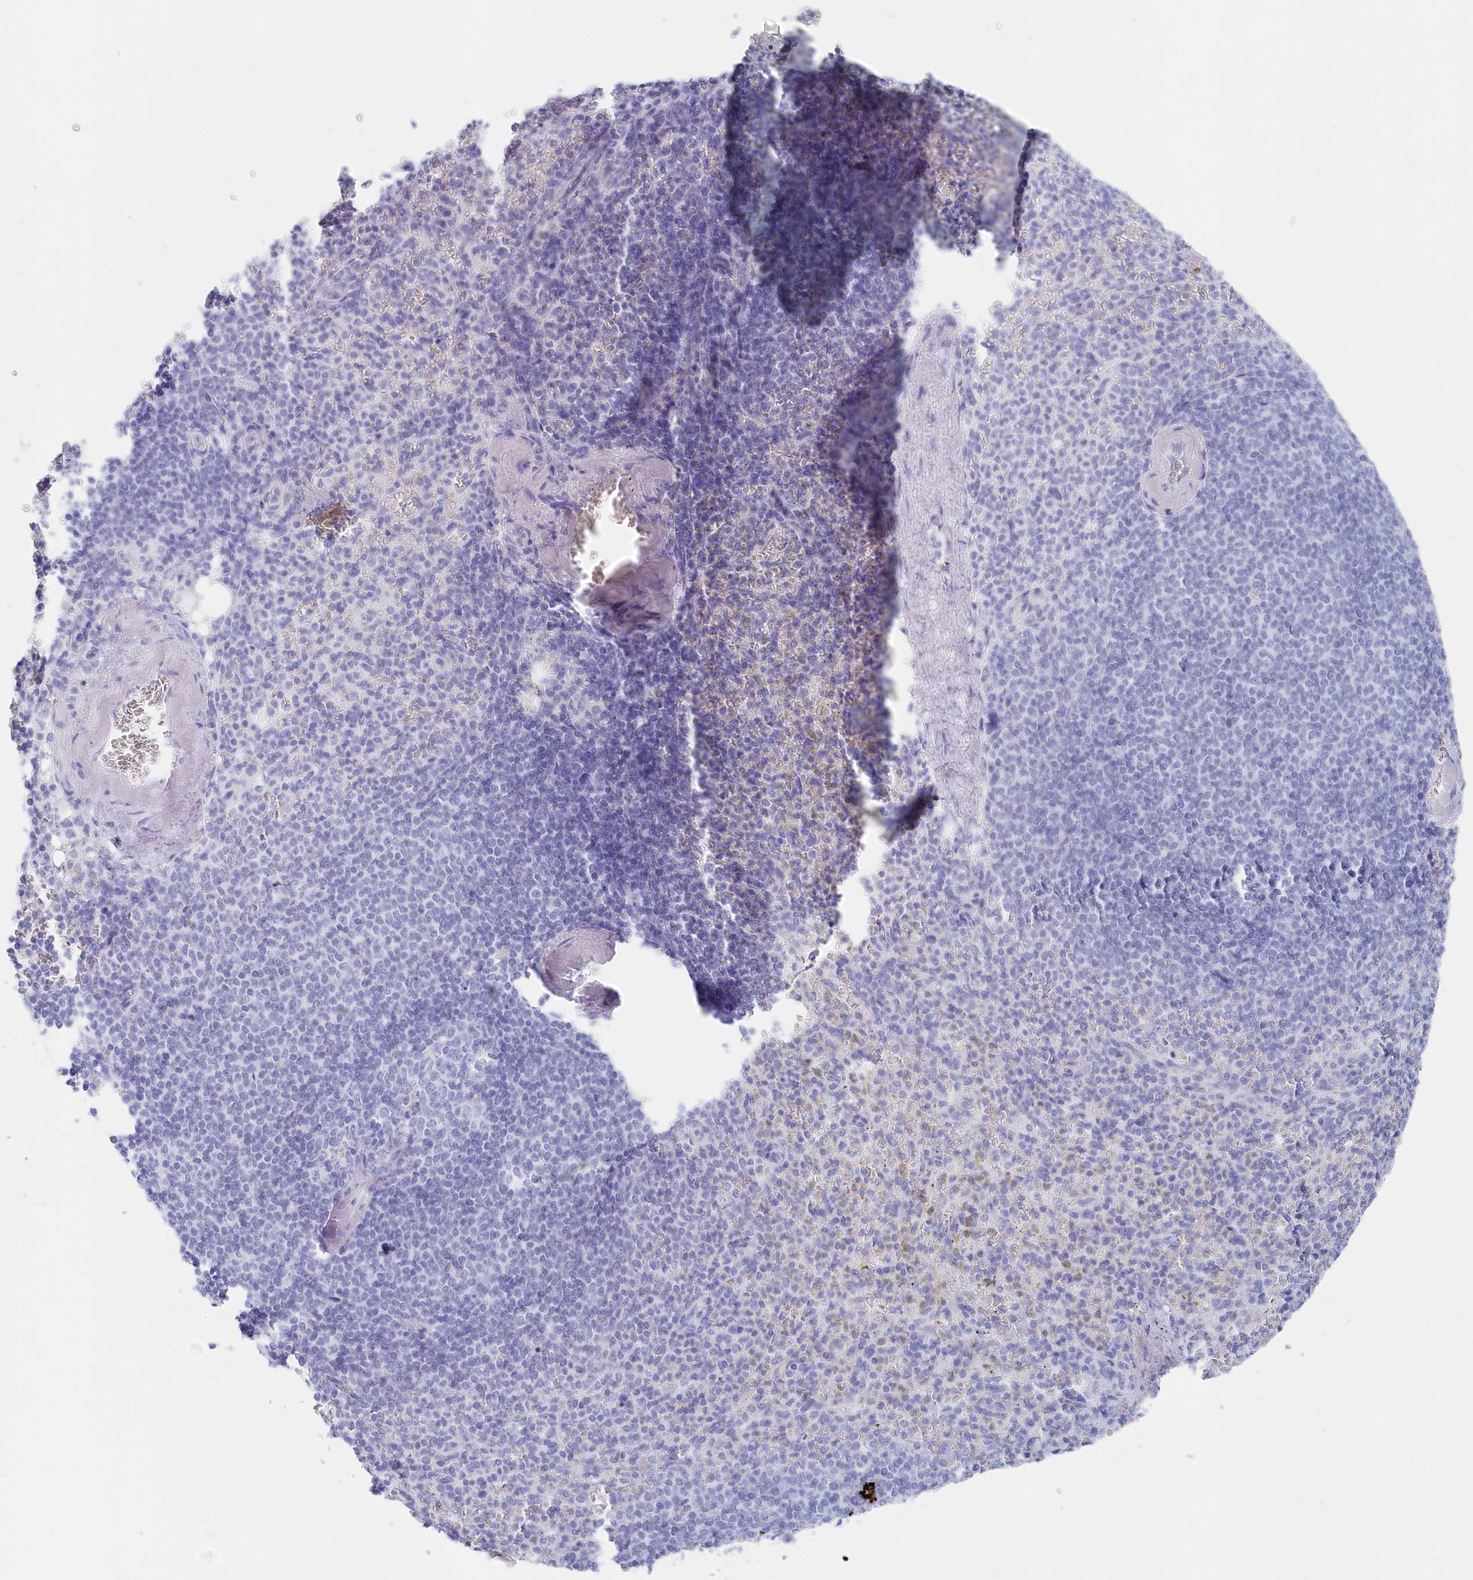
{"staining": {"intensity": "negative", "quantity": "none", "location": "none"}, "tissue": "spleen", "cell_type": "Cells in red pulp", "image_type": "normal", "snomed": [{"axis": "morphology", "description": "Normal tissue, NOS"}, {"axis": "topography", "description": "Spleen"}], "caption": "Cells in red pulp show no significant protein expression in normal spleen. The staining was performed using DAB to visualize the protein expression in brown, while the nuclei were stained in blue with hematoxylin (Magnification: 20x).", "gene": "CSNK1G2", "patient": {"sex": "female", "age": 74}}